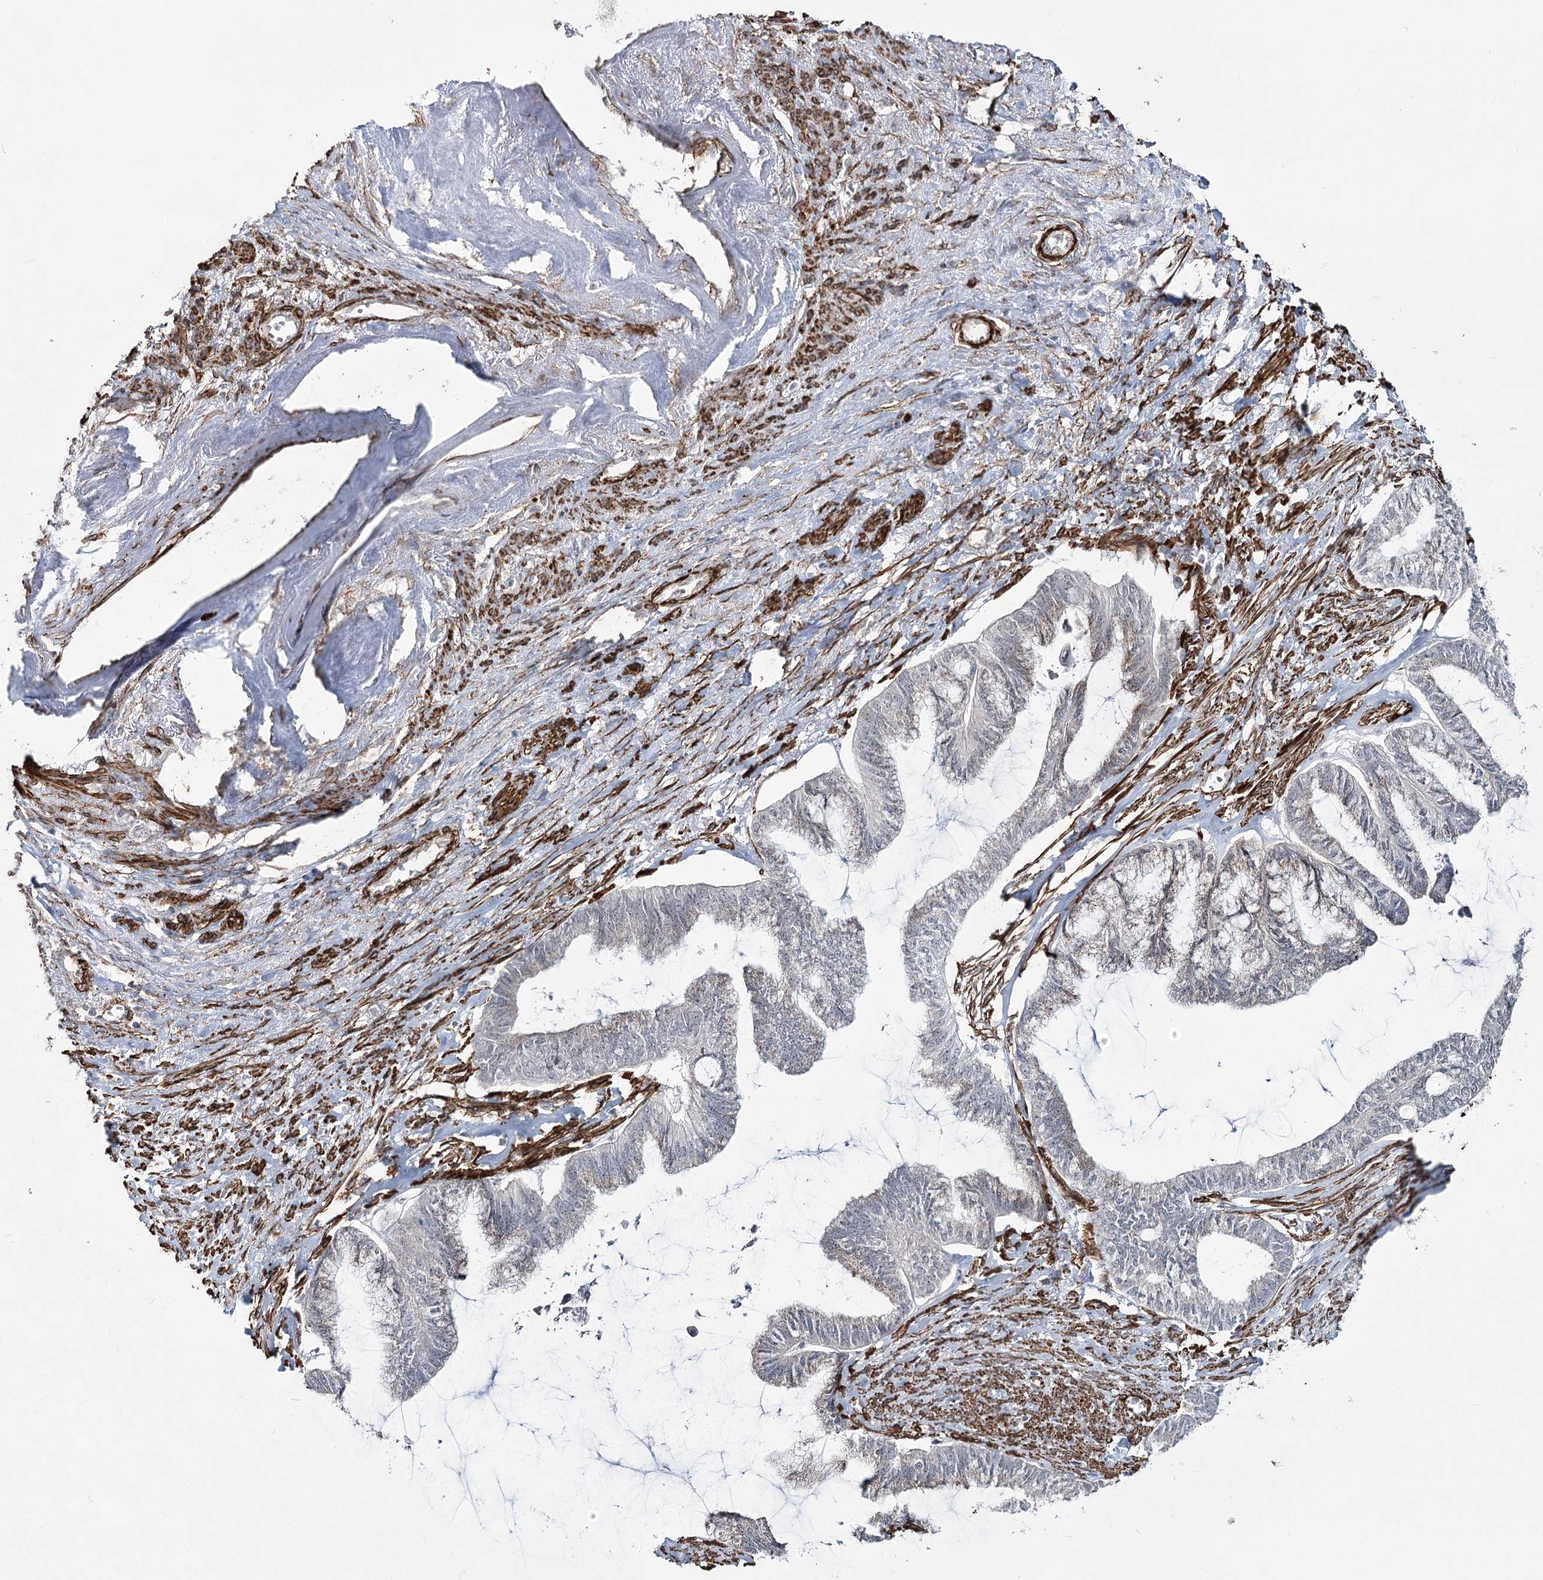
{"staining": {"intensity": "weak", "quantity": "<25%", "location": "cytoplasmic/membranous"}, "tissue": "endometrial cancer", "cell_type": "Tumor cells", "image_type": "cancer", "snomed": [{"axis": "morphology", "description": "Adenocarcinoma, NOS"}, {"axis": "topography", "description": "Endometrium"}], "caption": "Human endometrial cancer (adenocarcinoma) stained for a protein using immunohistochemistry exhibits no positivity in tumor cells.", "gene": "CWF19L1", "patient": {"sex": "female", "age": 86}}